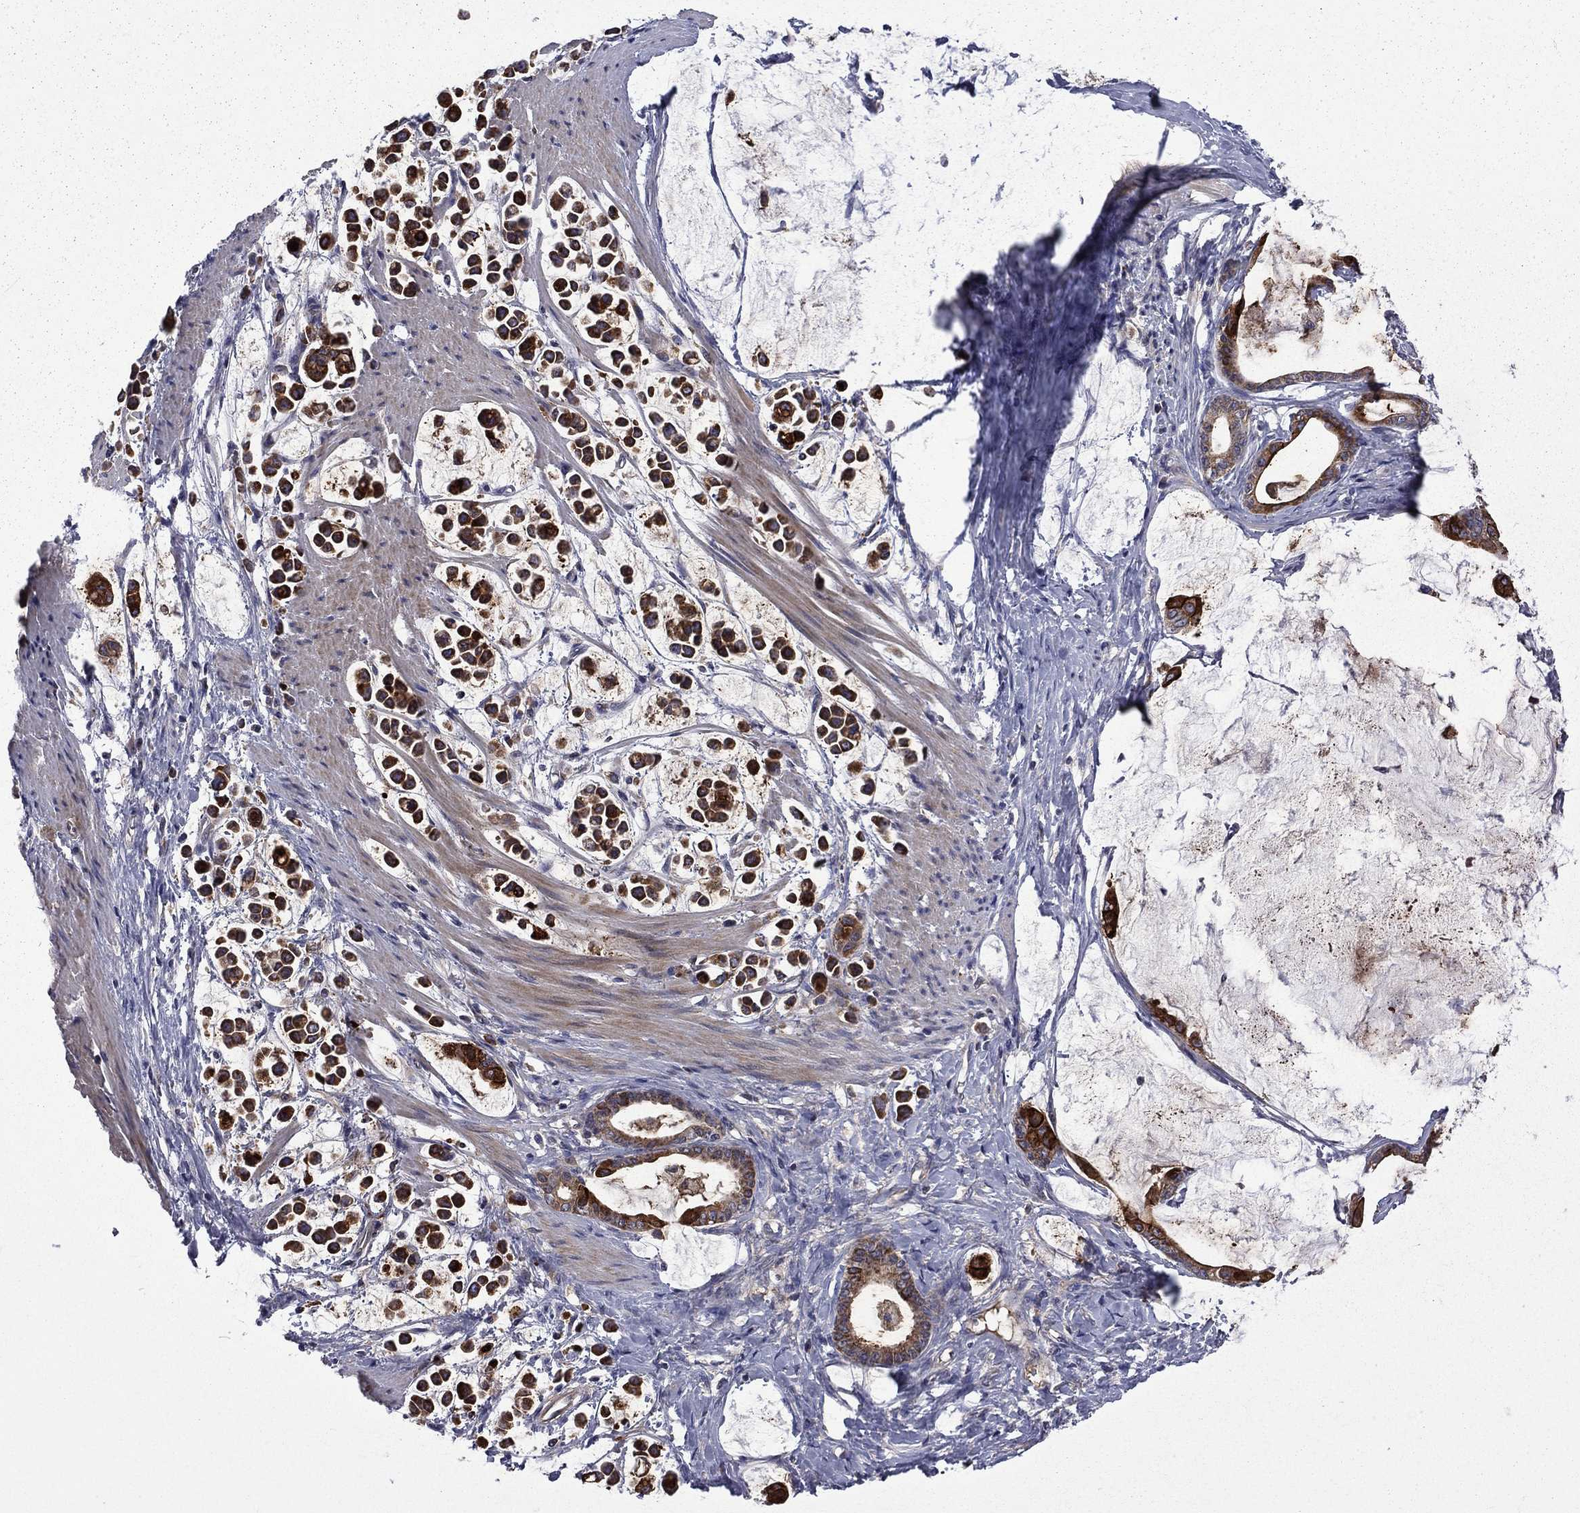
{"staining": {"intensity": "strong", "quantity": ">75%", "location": "cytoplasmic/membranous"}, "tissue": "stomach cancer", "cell_type": "Tumor cells", "image_type": "cancer", "snomed": [{"axis": "morphology", "description": "Adenocarcinoma, NOS"}, {"axis": "topography", "description": "Stomach"}], "caption": "Adenocarcinoma (stomach) tissue displays strong cytoplasmic/membranous staining in about >75% of tumor cells", "gene": "CEACAM7", "patient": {"sex": "male", "age": 82}}